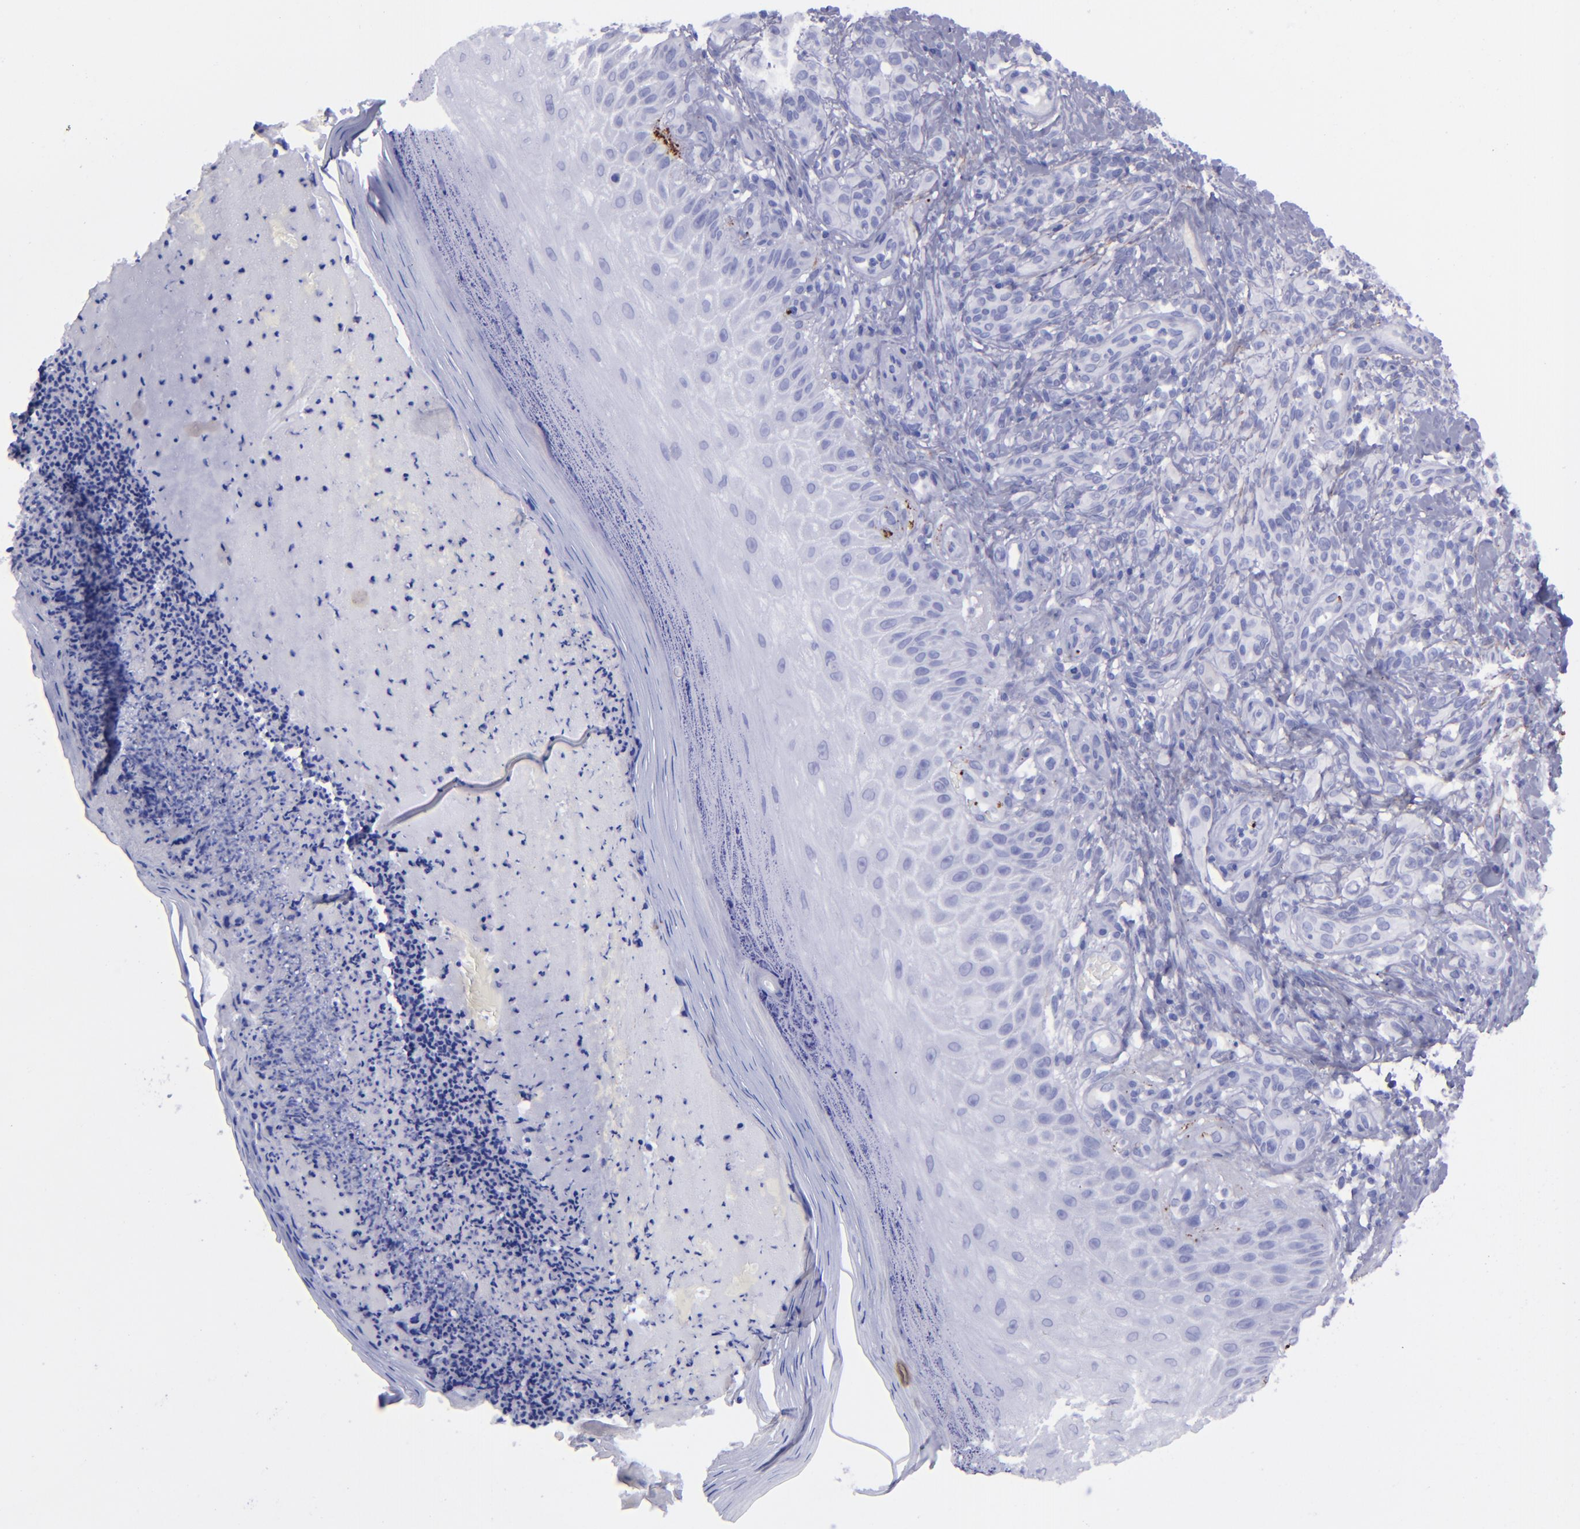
{"staining": {"intensity": "negative", "quantity": "none", "location": "none"}, "tissue": "melanoma", "cell_type": "Tumor cells", "image_type": "cancer", "snomed": [{"axis": "morphology", "description": "Malignant melanoma, NOS"}, {"axis": "topography", "description": "Skin"}], "caption": "Photomicrograph shows no protein expression in tumor cells of melanoma tissue. (Brightfield microscopy of DAB immunohistochemistry (IHC) at high magnification).", "gene": "EFCAB13", "patient": {"sex": "male", "age": 57}}